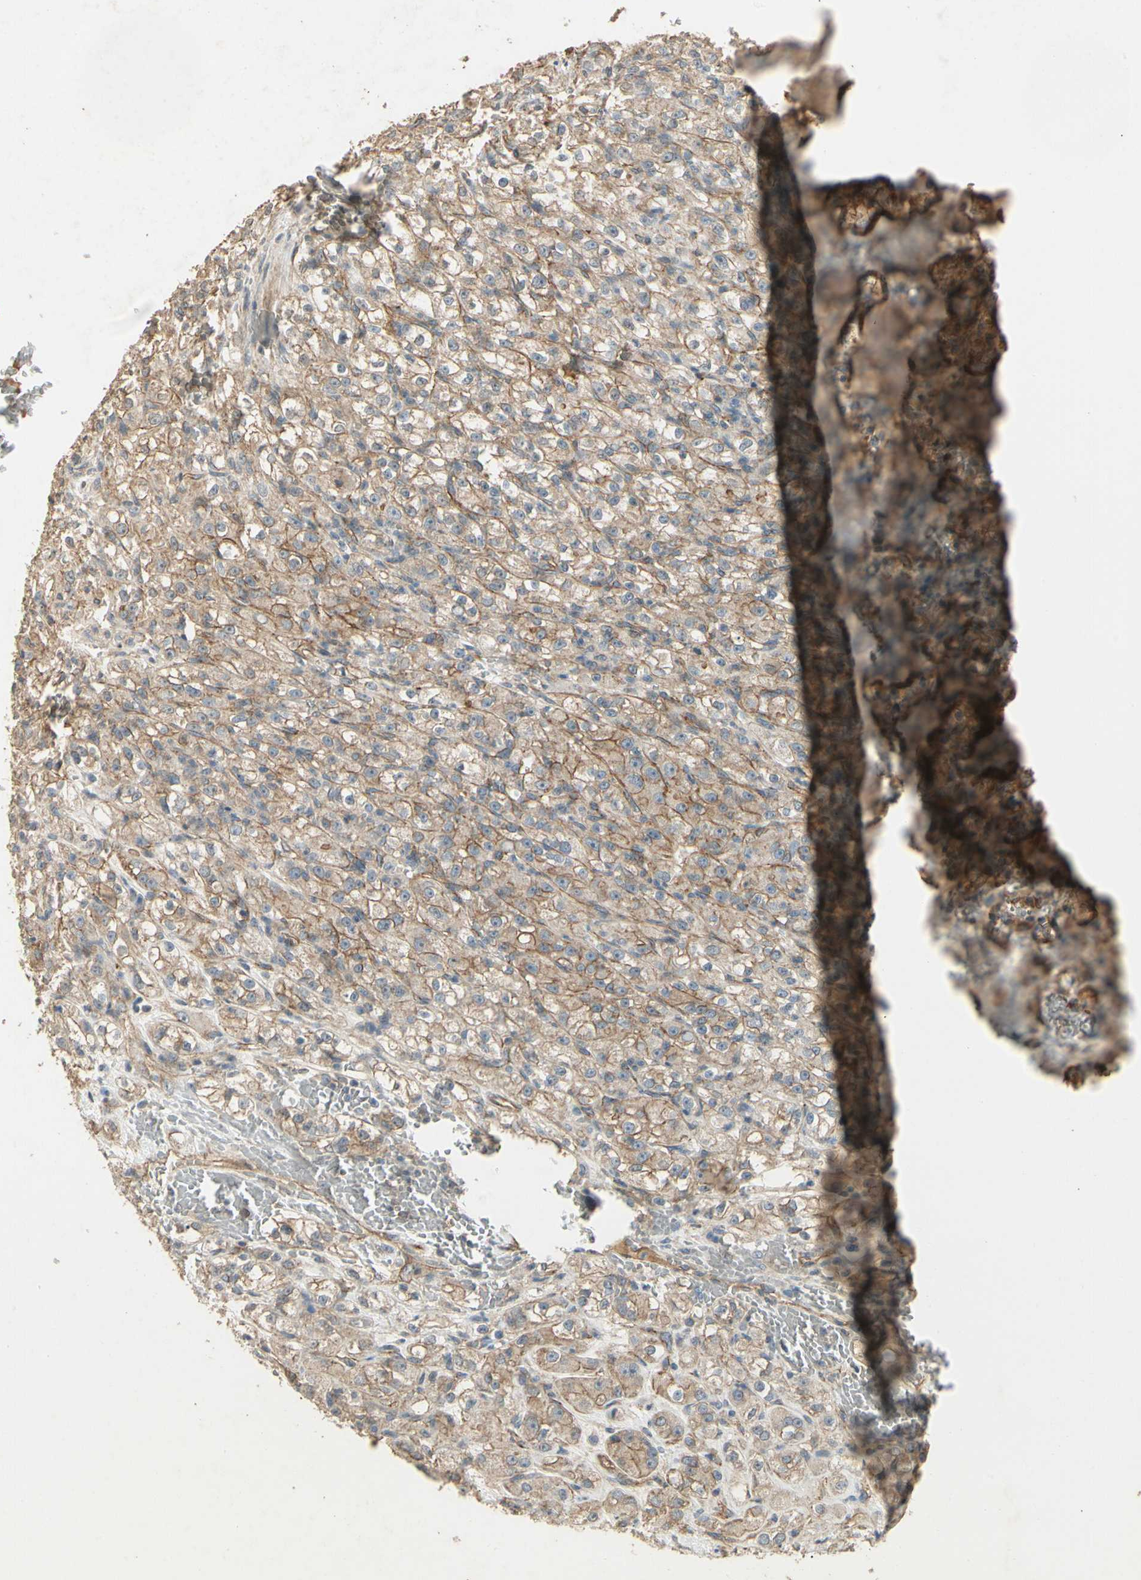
{"staining": {"intensity": "strong", "quantity": ">75%", "location": "cytoplasmic/membranous"}, "tissue": "renal cancer", "cell_type": "Tumor cells", "image_type": "cancer", "snomed": [{"axis": "morphology", "description": "Normal tissue, NOS"}, {"axis": "morphology", "description": "Adenocarcinoma, NOS"}, {"axis": "topography", "description": "Kidney"}], "caption": "The immunohistochemical stain labels strong cytoplasmic/membranous positivity in tumor cells of renal cancer (adenocarcinoma) tissue.", "gene": "RNF180", "patient": {"sex": "male", "age": 61}}